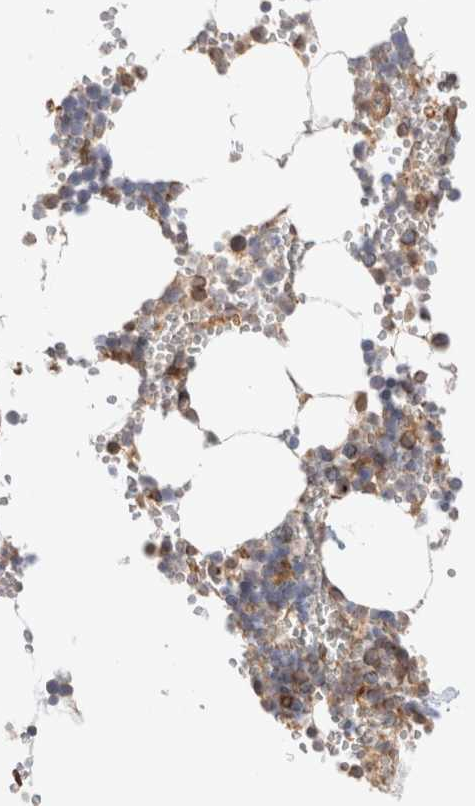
{"staining": {"intensity": "moderate", "quantity": ">75%", "location": "cytoplasmic/membranous"}, "tissue": "bone marrow", "cell_type": "Hematopoietic cells", "image_type": "normal", "snomed": [{"axis": "morphology", "description": "Normal tissue, NOS"}, {"axis": "topography", "description": "Bone marrow"}], "caption": "The immunohistochemical stain highlights moderate cytoplasmic/membranous expression in hematopoietic cells of normal bone marrow. The protein is stained brown, and the nuclei are stained in blue (DAB IHC with brightfield microscopy, high magnification).", "gene": "GCN1", "patient": {"sex": "male", "age": 70}}